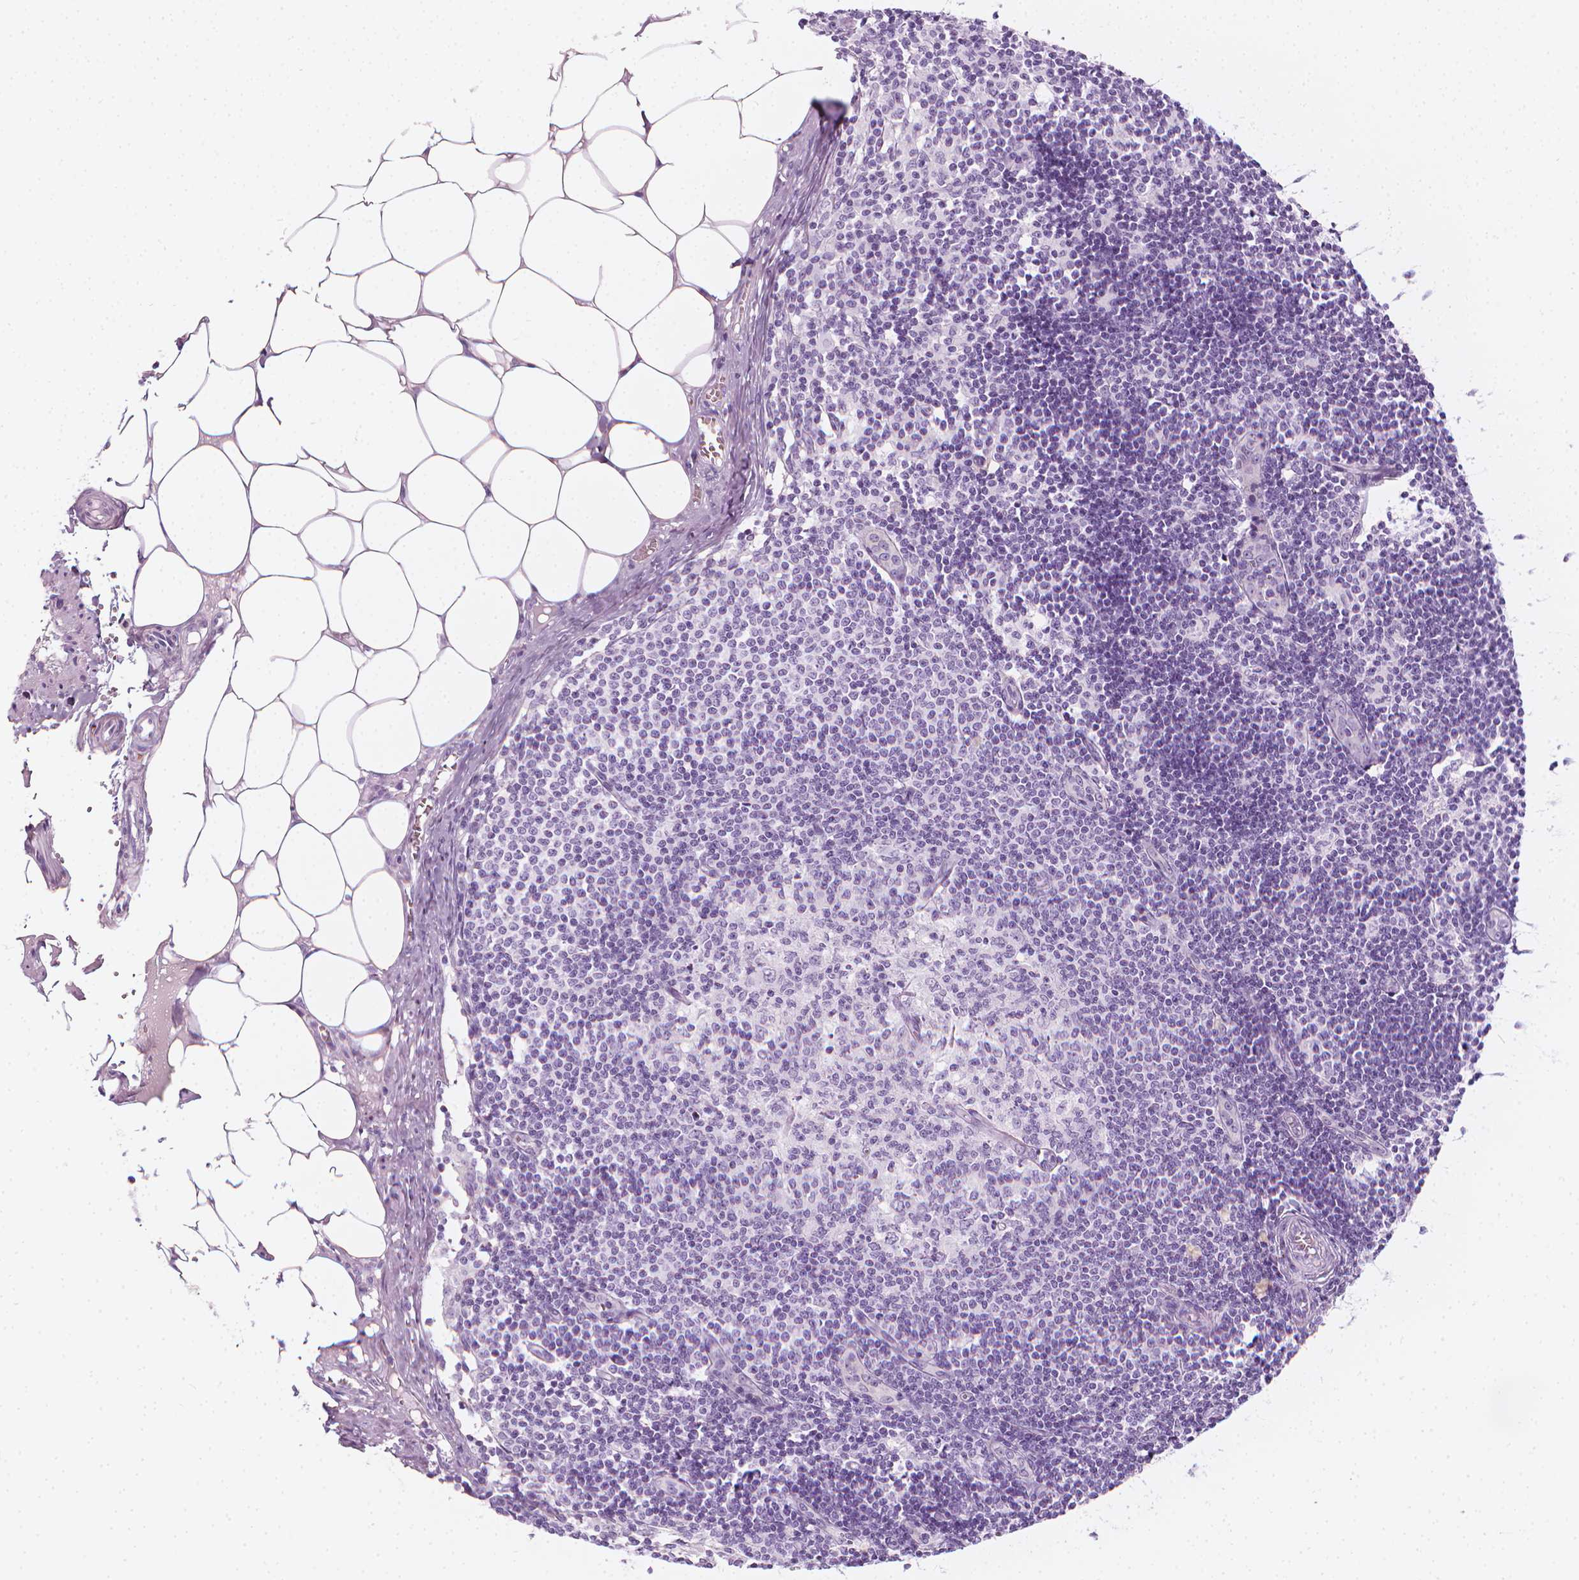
{"staining": {"intensity": "negative", "quantity": "none", "location": "none"}, "tissue": "lymph node", "cell_type": "Germinal center cells", "image_type": "normal", "snomed": [{"axis": "morphology", "description": "Normal tissue, NOS"}, {"axis": "topography", "description": "Lymph node"}], "caption": "Immunohistochemistry image of unremarkable lymph node: human lymph node stained with DAB (3,3'-diaminobenzidine) exhibits no significant protein positivity in germinal center cells. (Stains: DAB (3,3'-diaminobenzidine) immunohistochemistry (IHC) with hematoxylin counter stain, Microscopy: brightfield microscopy at high magnification).", "gene": "SCG3", "patient": {"sex": "female", "age": 31}}